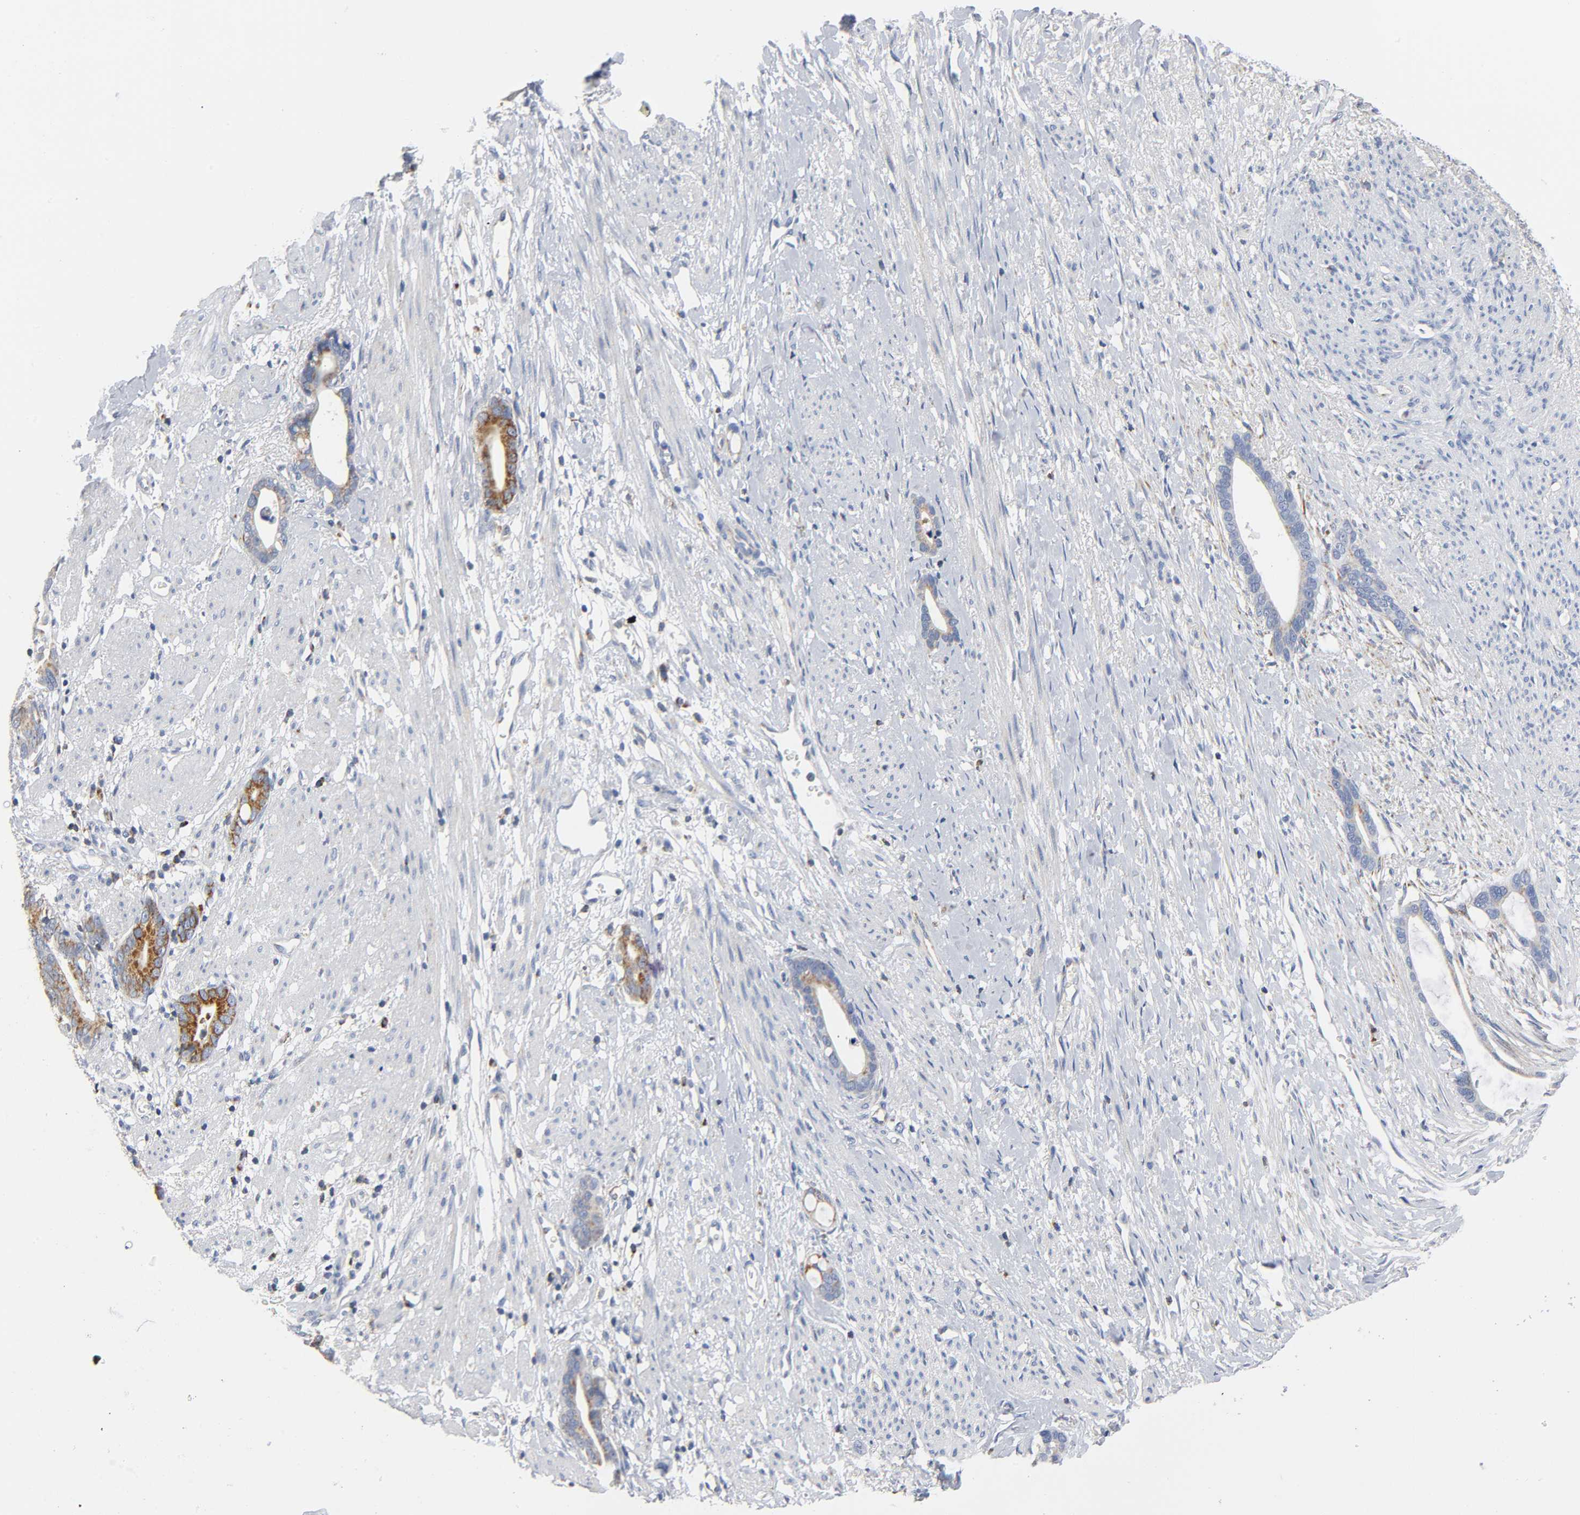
{"staining": {"intensity": "strong", "quantity": "<25%", "location": "cytoplasmic/membranous"}, "tissue": "stomach cancer", "cell_type": "Tumor cells", "image_type": "cancer", "snomed": [{"axis": "morphology", "description": "Adenocarcinoma, NOS"}, {"axis": "topography", "description": "Stomach"}], "caption": "IHC micrograph of neoplastic tissue: human adenocarcinoma (stomach) stained using immunohistochemistry displays medium levels of strong protein expression localized specifically in the cytoplasmic/membranous of tumor cells, appearing as a cytoplasmic/membranous brown color.", "gene": "BAK1", "patient": {"sex": "female", "age": 75}}